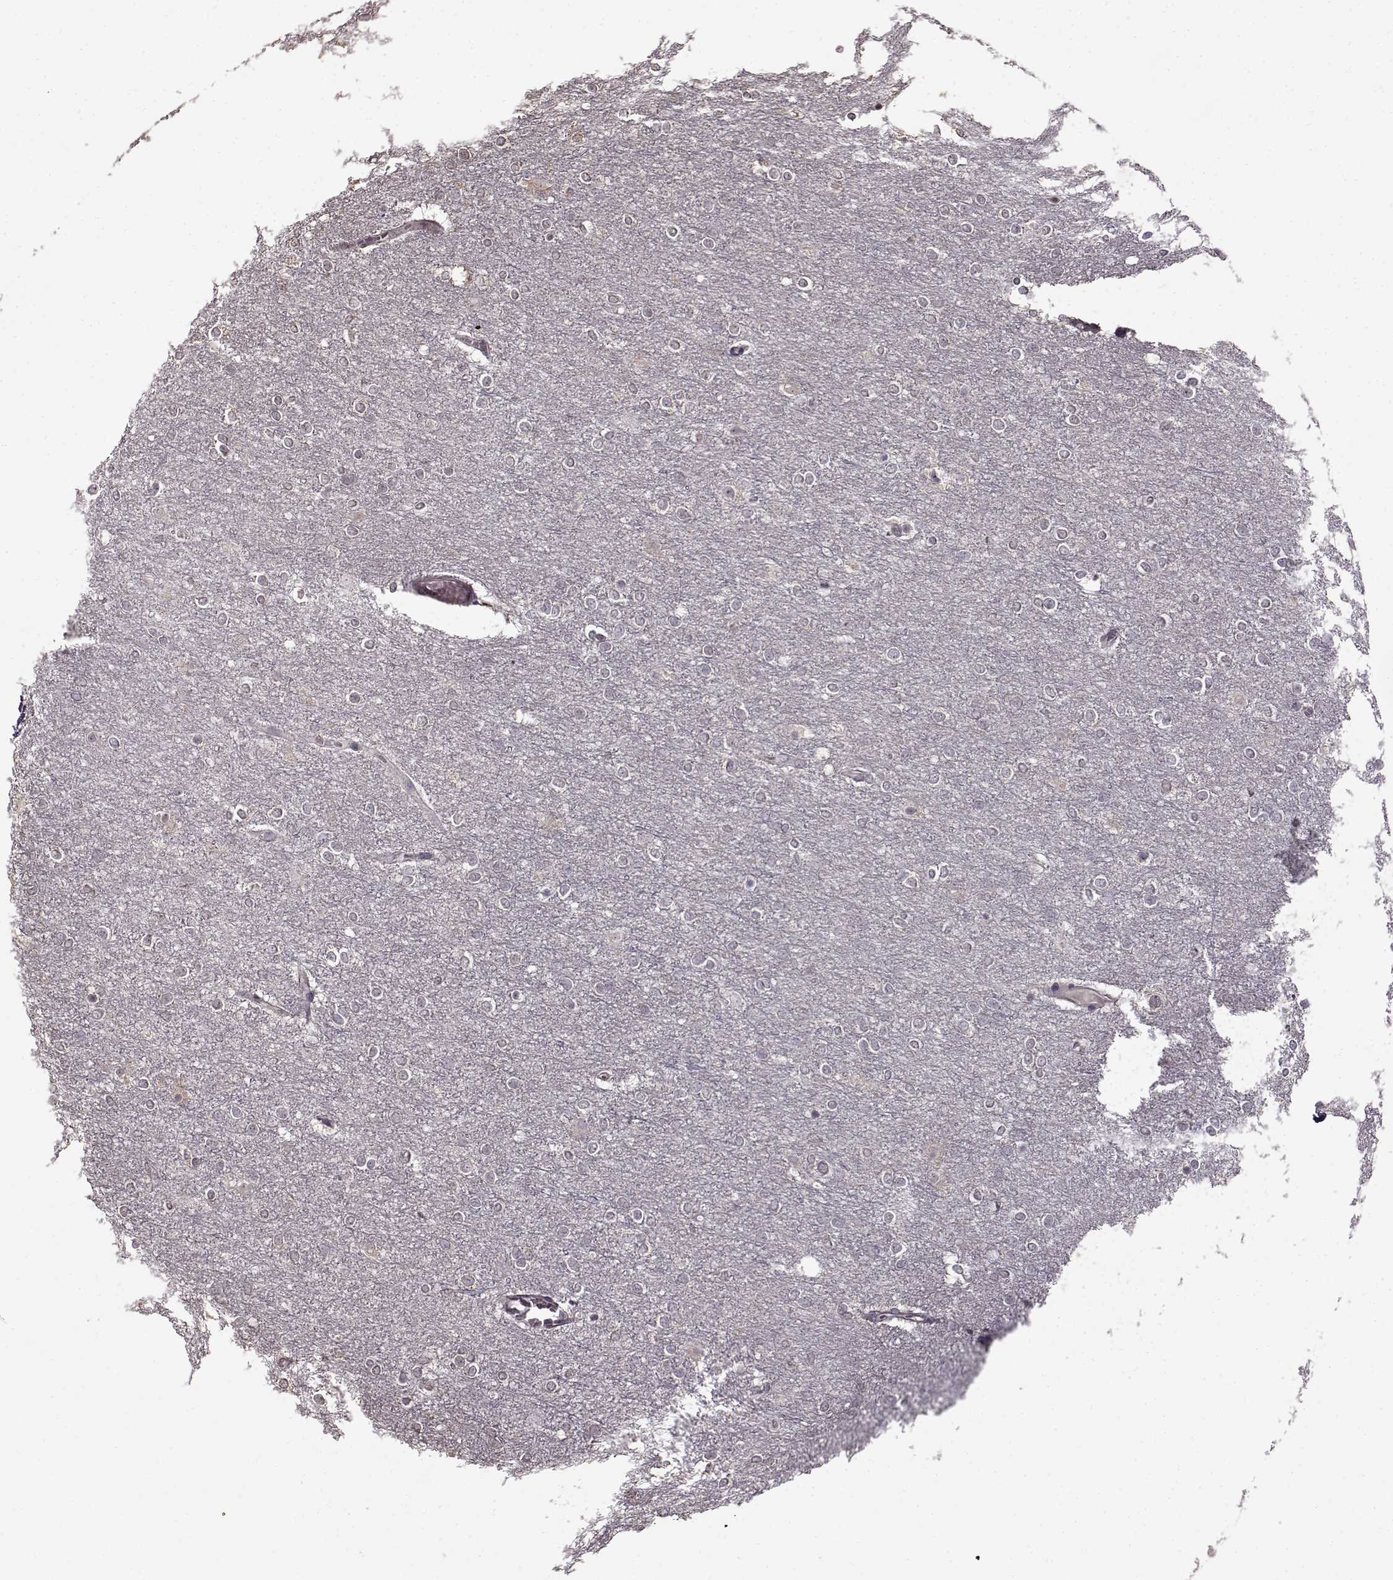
{"staining": {"intensity": "negative", "quantity": "none", "location": "none"}, "tissue": "glioma", "cell_type": "Tumor cells", "image_type": "cancer", "snomed": [{"axis": "morphology", "description": "Glioma, malignant, High grade"}, {"axis": "topography", "description": "Brain"}], "caption": "This is an immunohistochemistry (IHC) photomicrograph of human malignant glioma (high-grade). There is no expression in tumor cells.", "gene": "FSHB", "patient": {"sex": "female", "age": 61}}